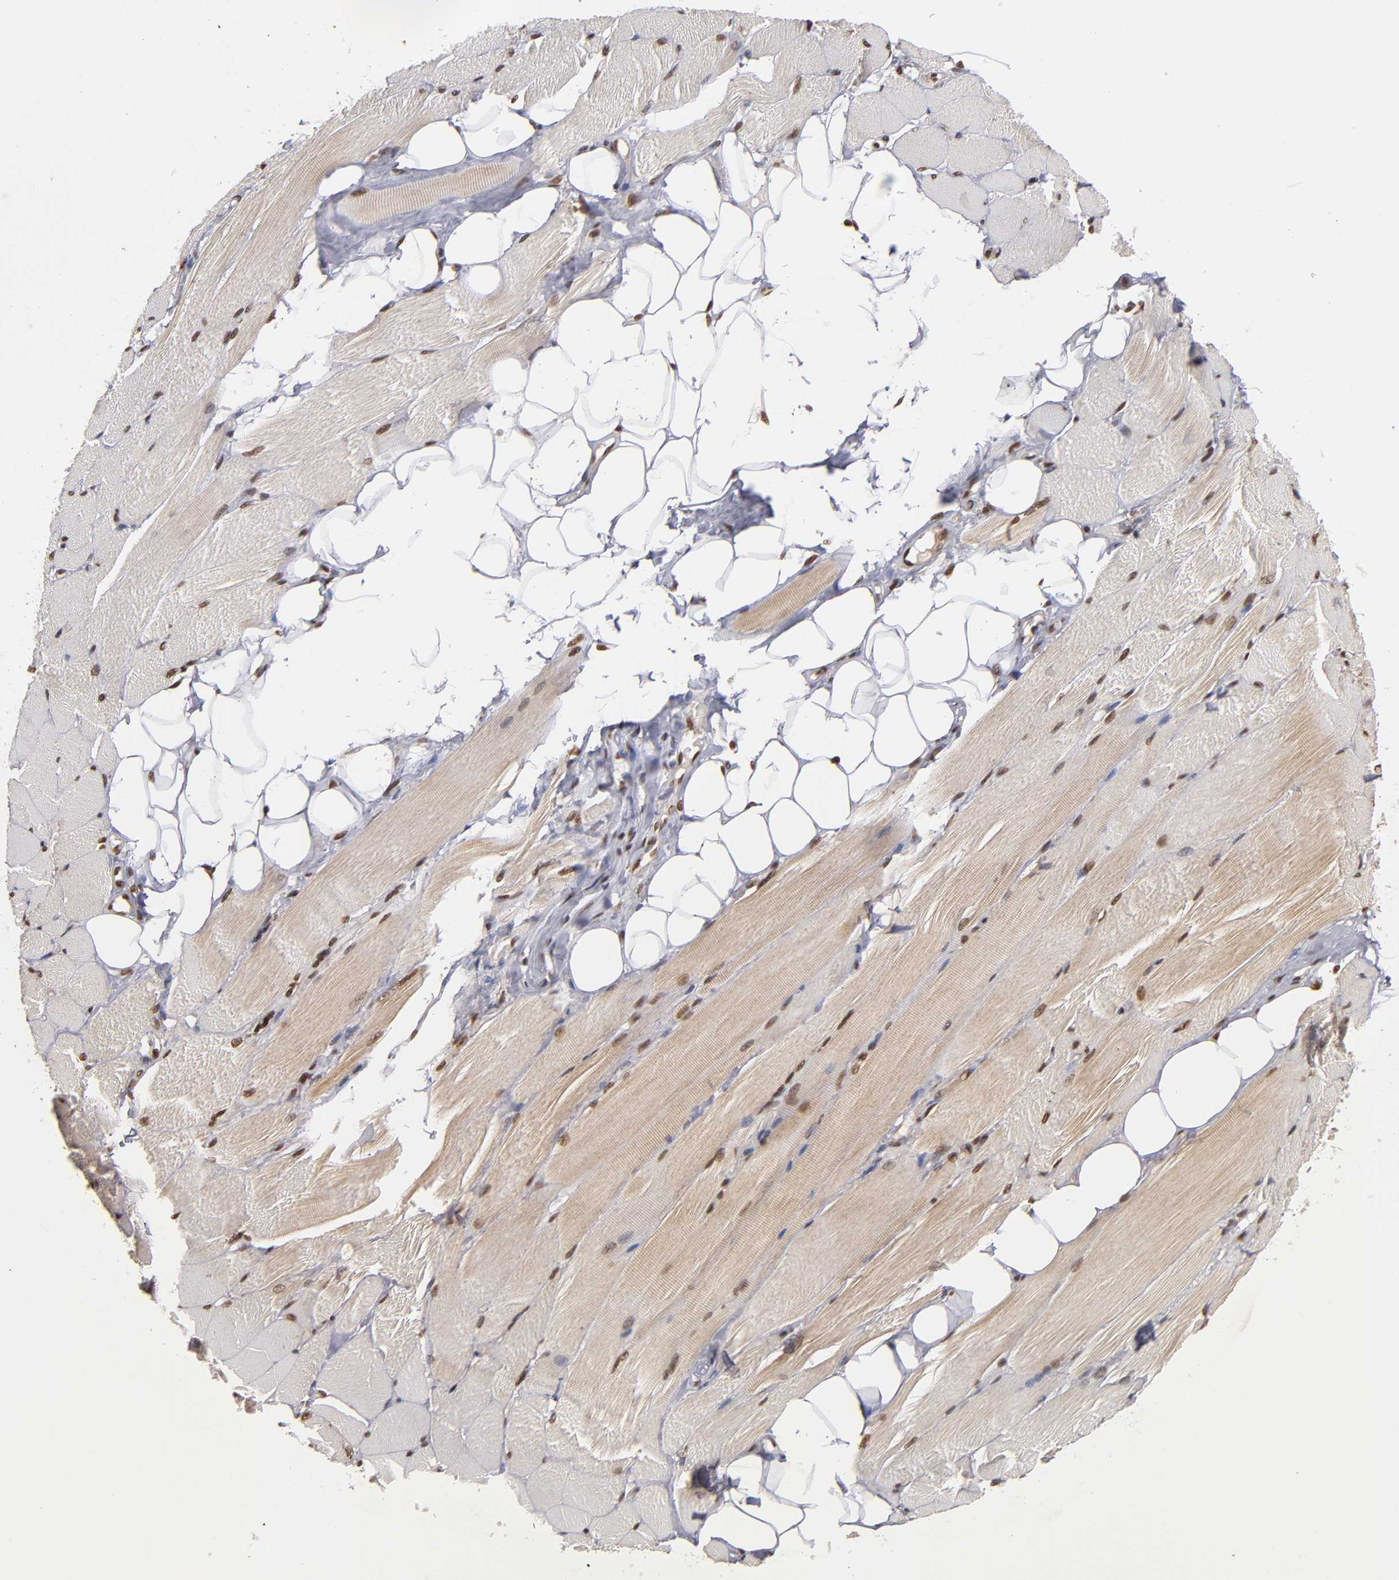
{"staining": {"intensity": "moderate", "quantity": "25%-75%", "location": "nuclear"}, "tissue": "skeletal muscle", "cell_type": "Myocytes", "image_type": "normal", "snomed": [{"axis": "morphology", "description": "Normal tissue, NOS"}, {"axis": "topography", "description": "Skeletal muscle"}, {"axis": "topography", "description": "Peripheral nerve tissue"}], "caption": "Protein staining of benign skeletal muscle exhibits moderate nuclear positivity in approximately 25%-75% of myocytes.", "gene": "ABL2", "patient": {"sex": "female", "age": 84}}